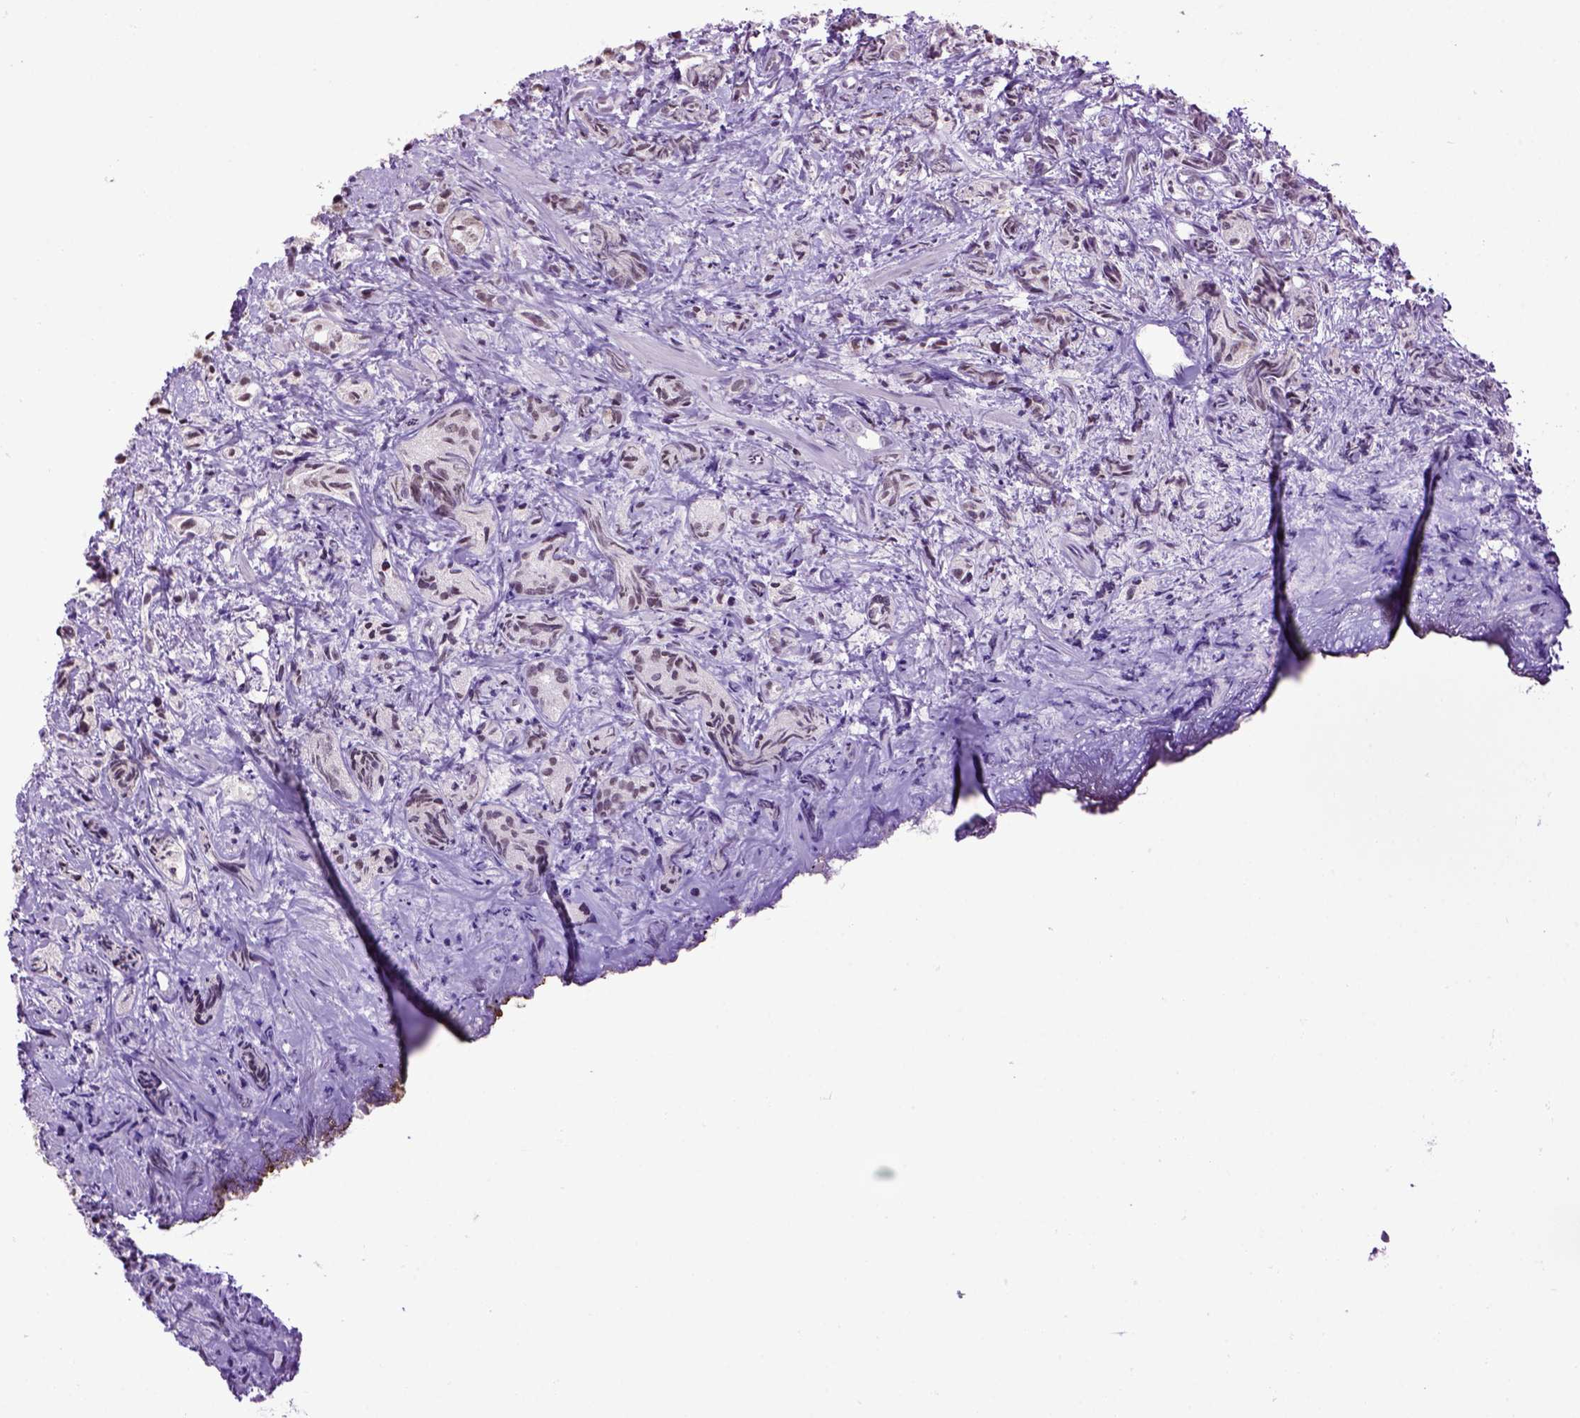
{"staining": {"intensity": "negative", "quantity": "none", "location": "none"}, "tissue": "prostate cancer", "cell_type": "Tumor cells", "image_type": "cancer", "snomed": [{"axis": "morphology", "description": "Adenocarcinoma, High grade"}, {"axis": "topography", "description": "Prostate"}], "caption": "This is an immunohistochemistry (IHC) photomicrograph of adenocarcinoma (high-grade) (prostate). There is no positivity in tumor cells.", "gene": "CELF1", "patient": {"sex": "male", "age": 53}}